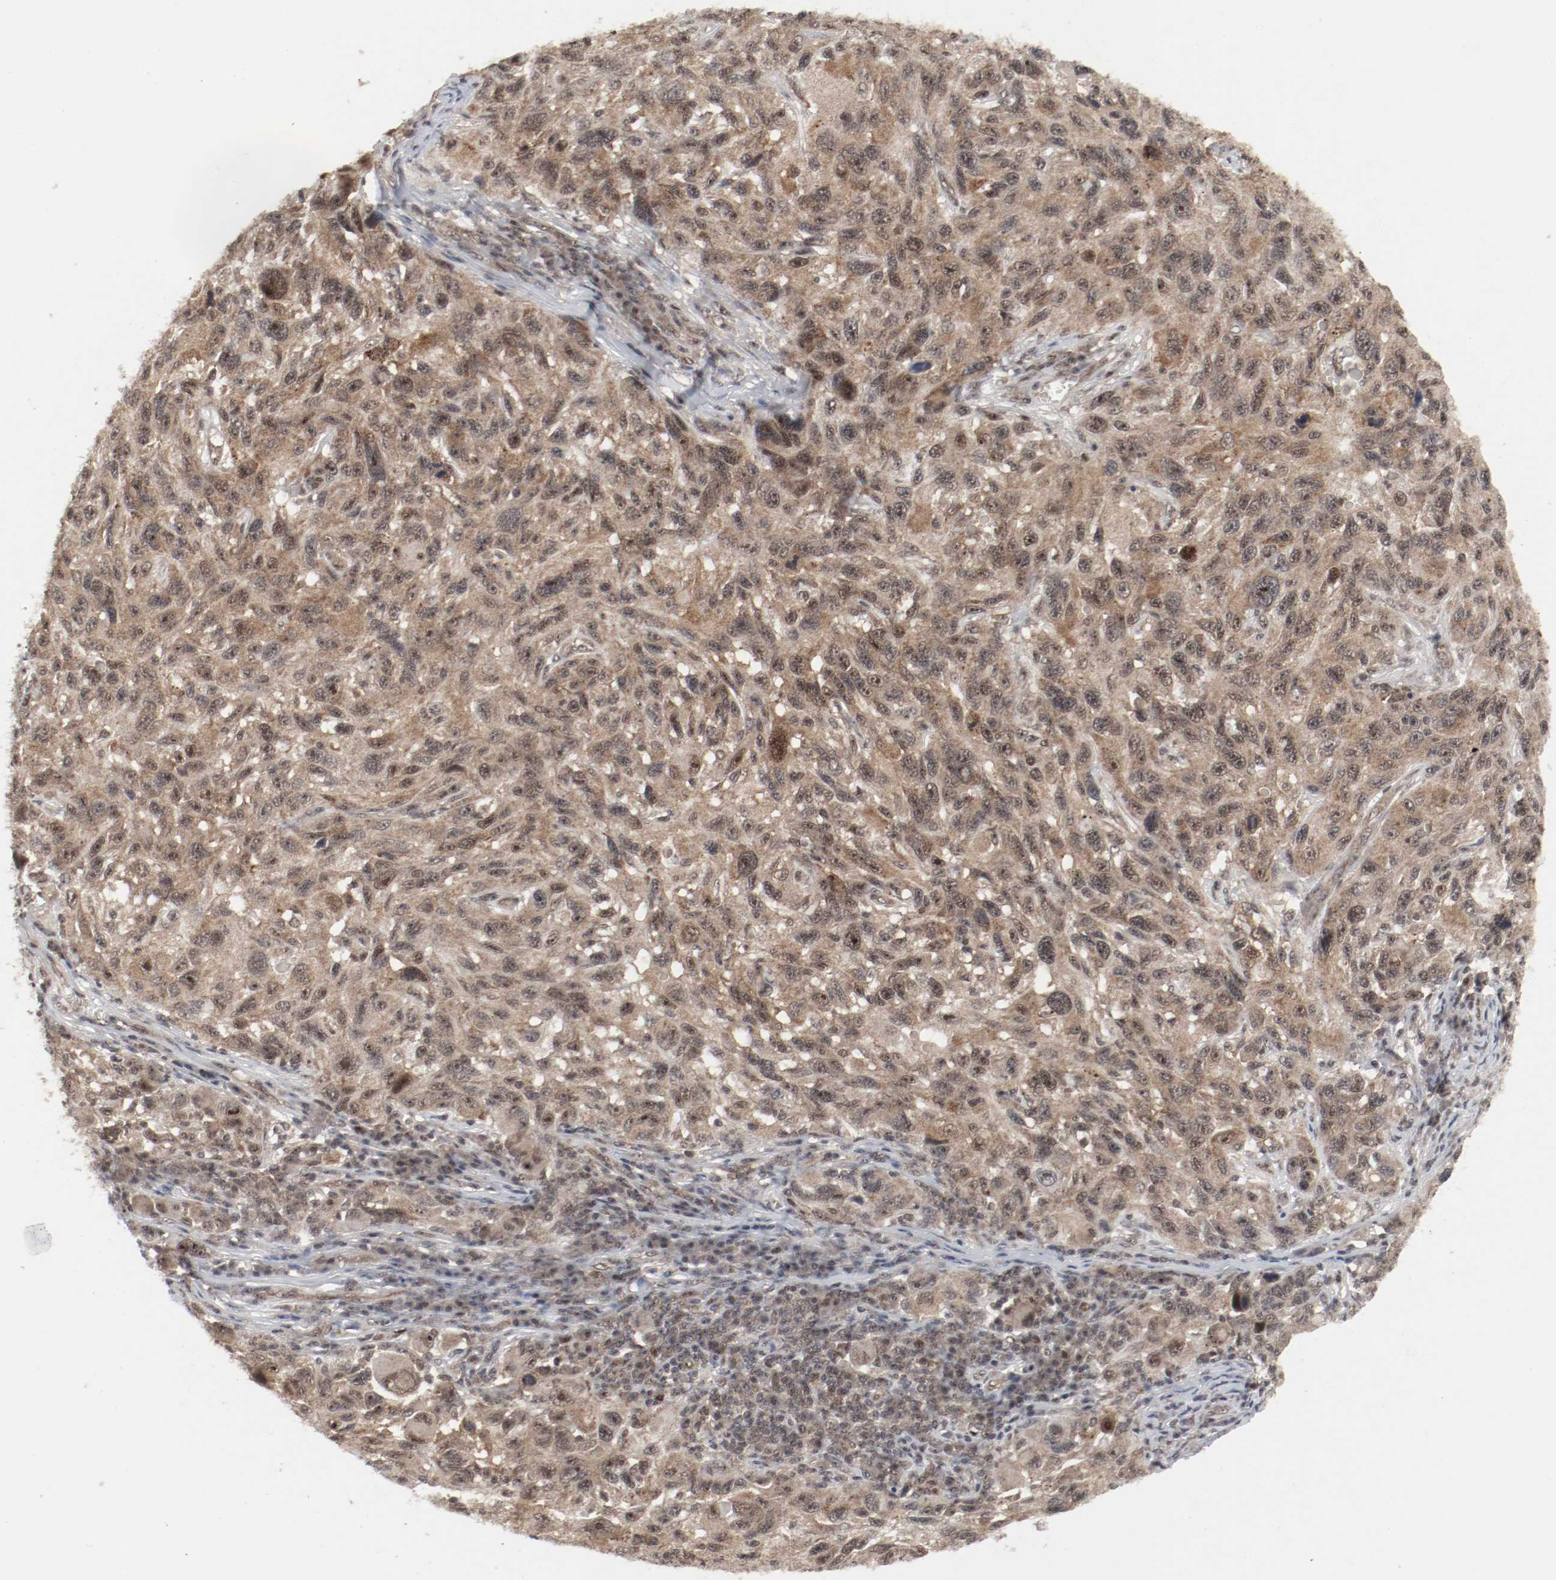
{"staining": {"intensity": "moderate", "quantity": ">75%", "location": "cytoplasmic/membranous,nuclear"}, "tissue": "melanoma", "cell_type": "Tumor cells", "image_type": "cancer", "snomed": [{"axis": "morphology", "description": "Malignant melanoma, NOS"}, {"axis": "topography", "description": "Skin"}], "caption": "About >75% of tumor cells in human melanoma display moderate cytoplasmic/membranous and nuclear protein positivity as visualized by brown immunohistochemical staining.", "gene": "CSNK2B", "patient": {"sex": "male", "age": 53}}